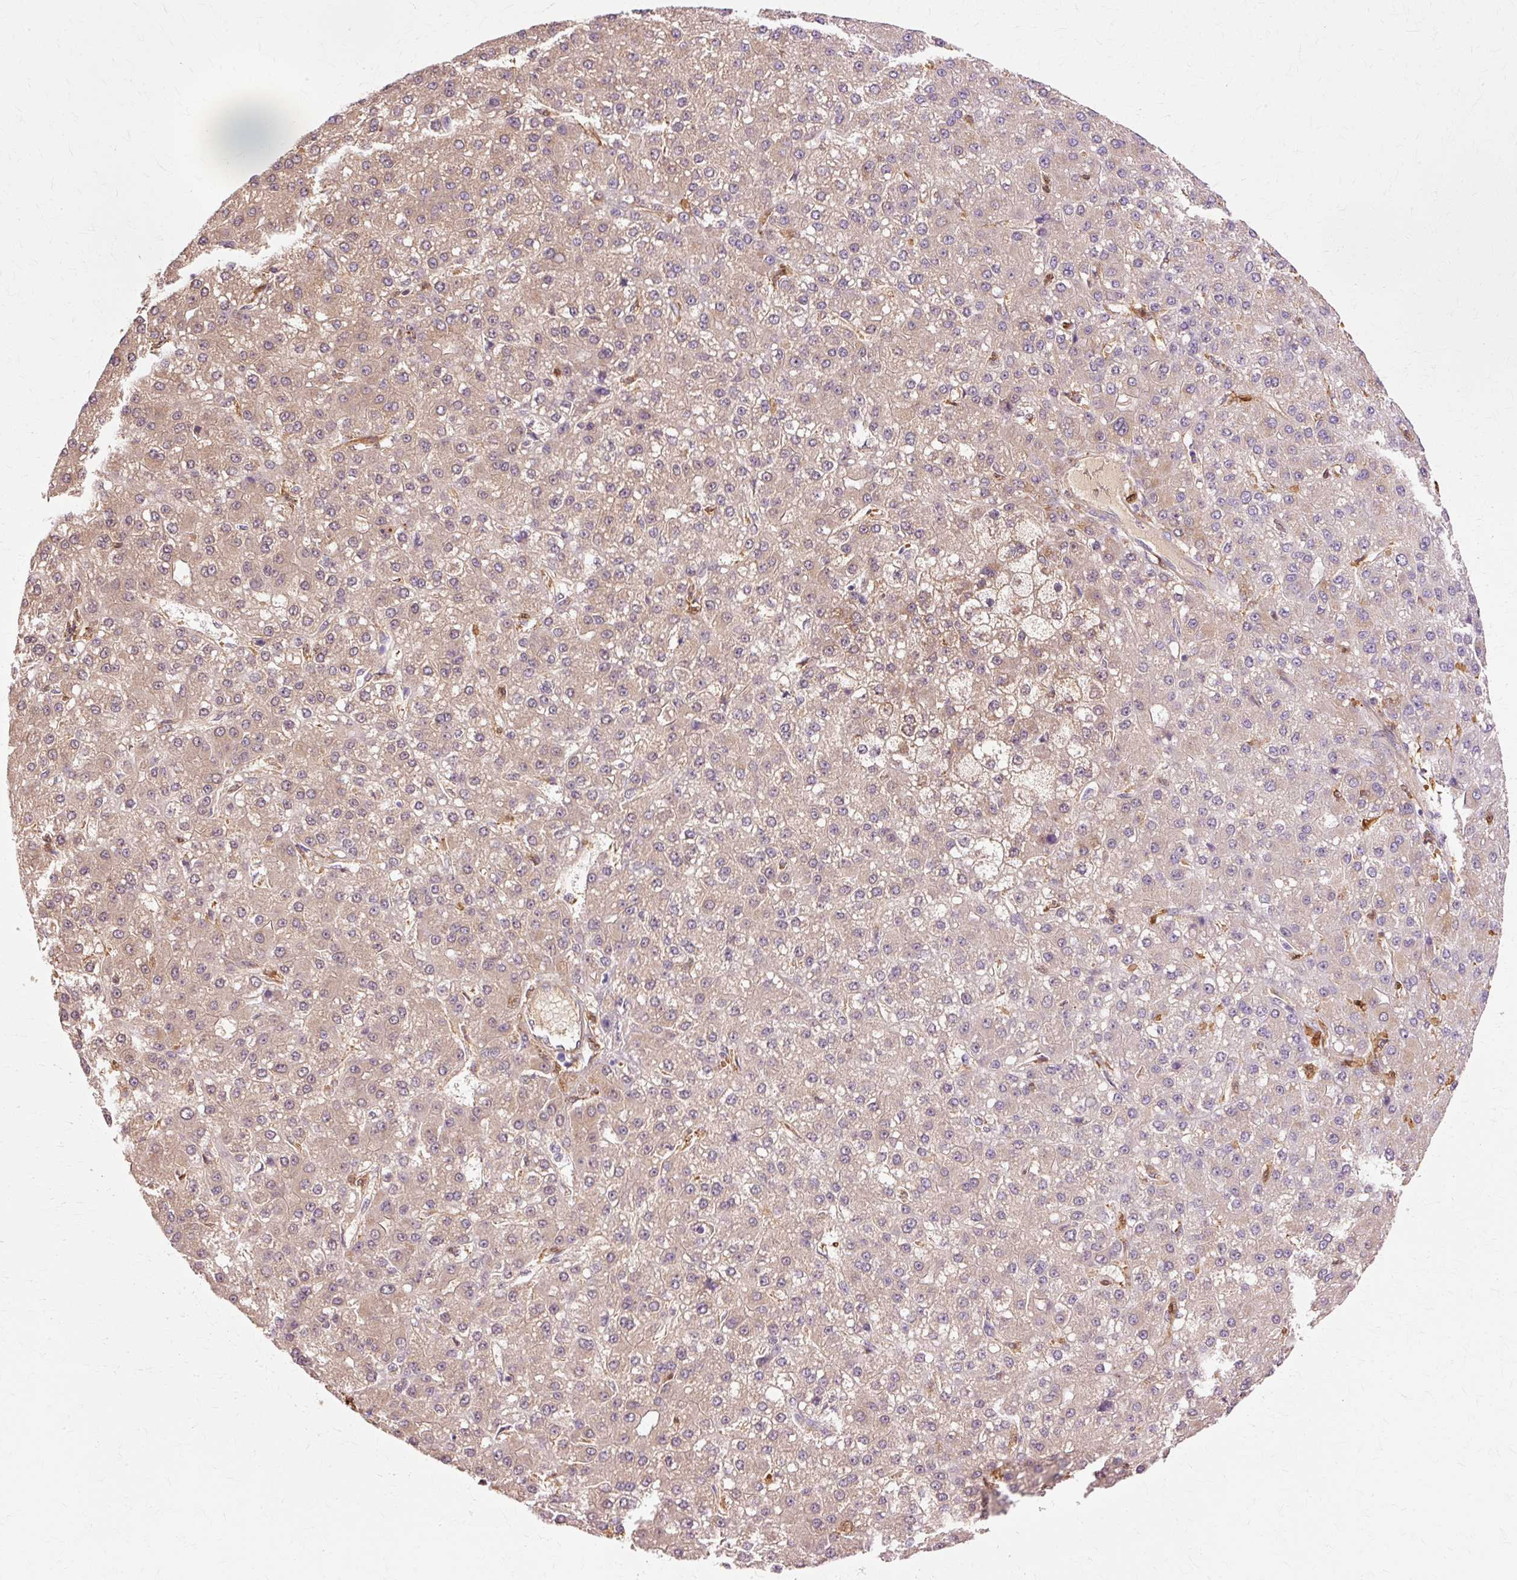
{"staining": {"intensity": "weak", "quantity": ">75%", "location": "cytoplasmic/membranous"}, "tissue": "liver cancer", "cell_type": "Tumor cells", "image_type": "cancer", "snomed": [{"axis": "morphology", "description": "Carcinoma, Hepatocellular, NOS"}, {"axis": "topography", "description": "Liver"}], "caption": "Tumor cells reveal weak cytoplasmic/membranous staining in about >75% of cells in liver cancer (hepatocellular carcinoma).", "gene": "GPX1", "patient": {"sex": "male", "age": 67}}